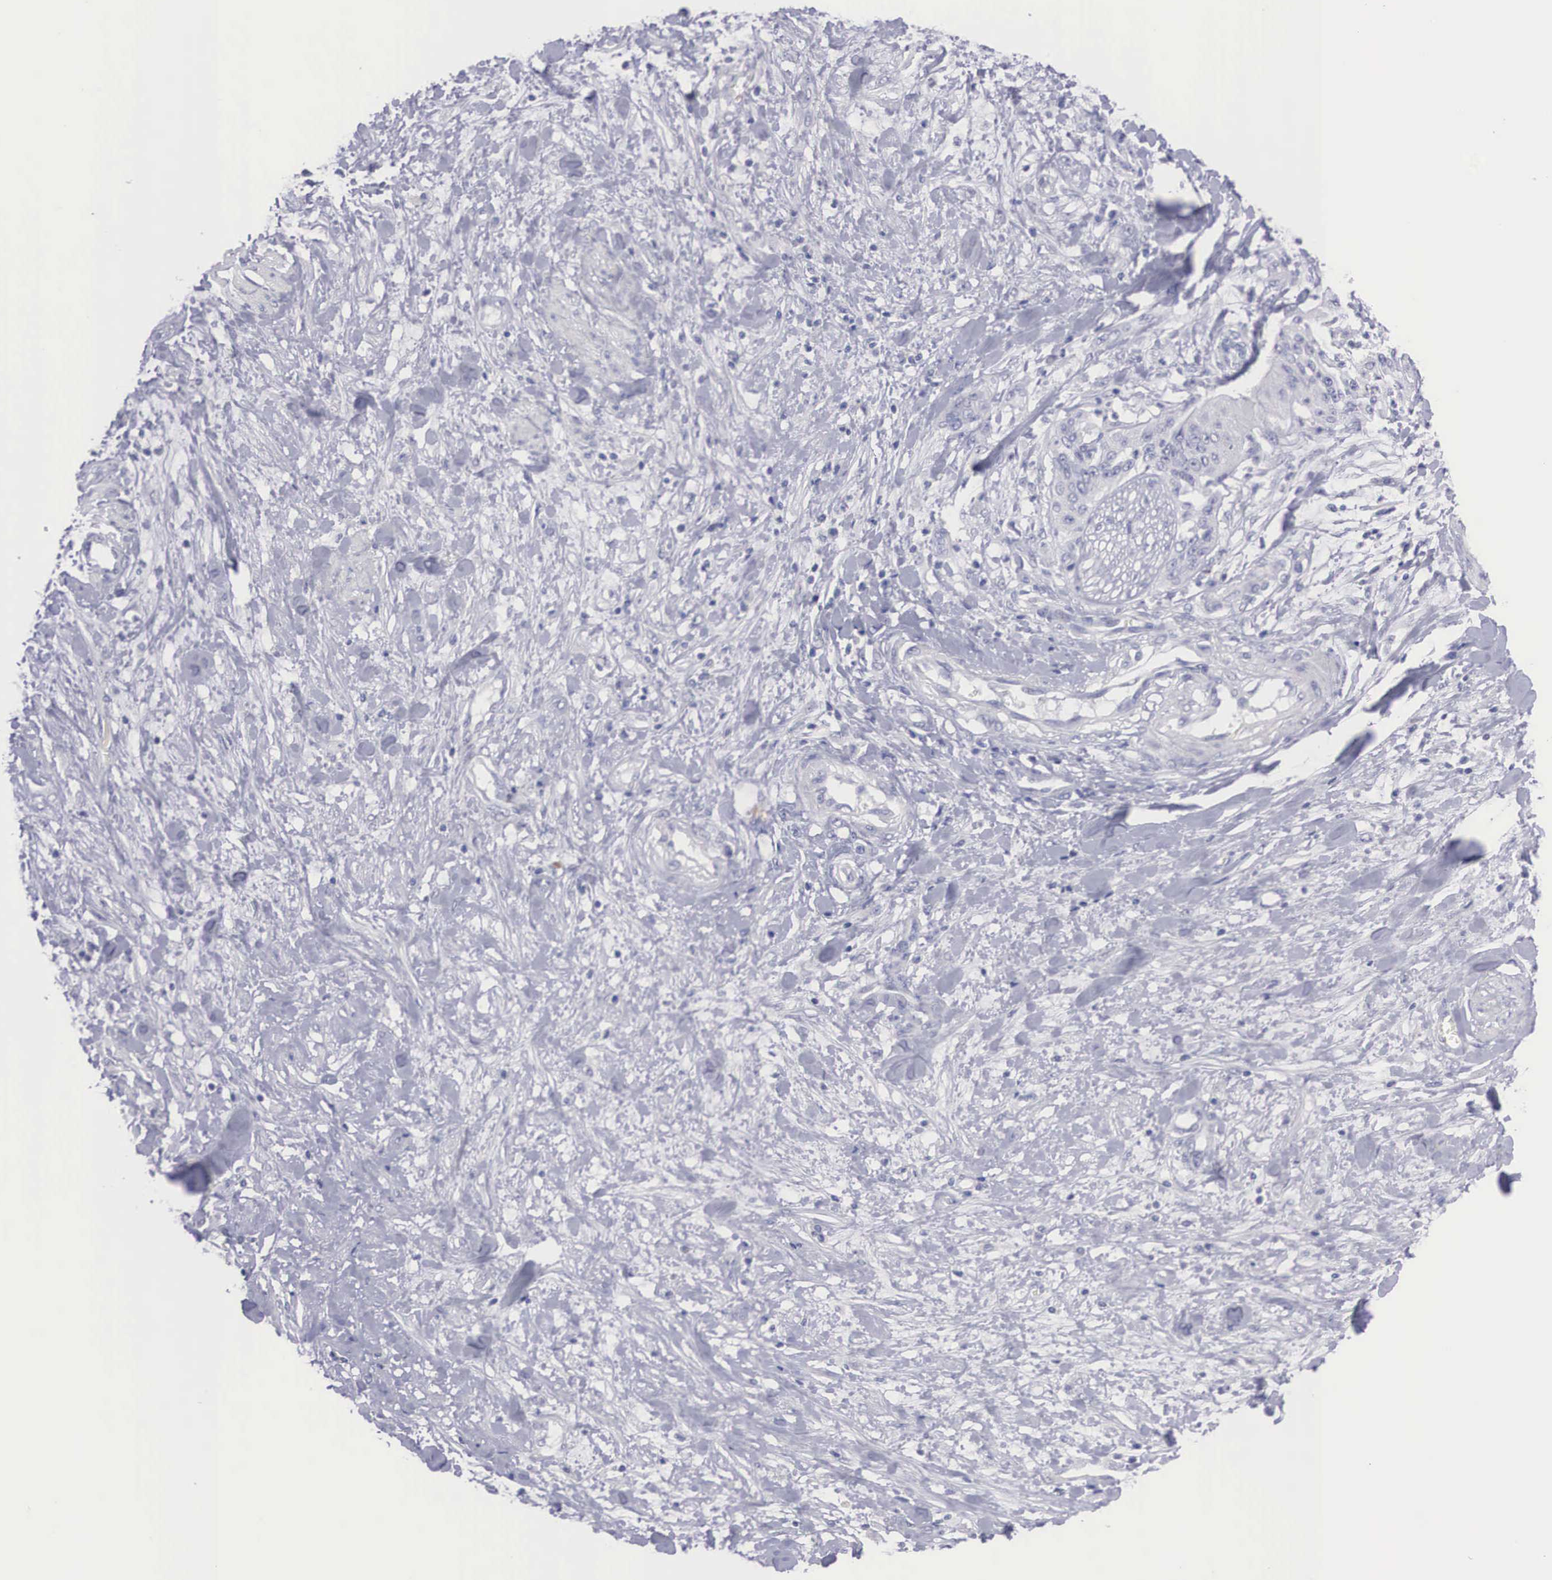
{"staining": {"intensity": "negative", "quantity": "none", "location": "none"}, "tissue": "cervical cancer", "cell_type": "Tumor cells", "image_type": "cancer", "snomed": [{"axis": "morphology", "description": "Squamous cell carcinoma, NOS"}, {"axis": "topography", "description": "Cervix"}], "caption": "IHC histopathology image of cervical cancer (squamous cell carcinoma) stained for a protein (brown), which displays no expression in tumor cells.", "gene": "REPS2", "patient": {"sex": "female", "age": 41}}